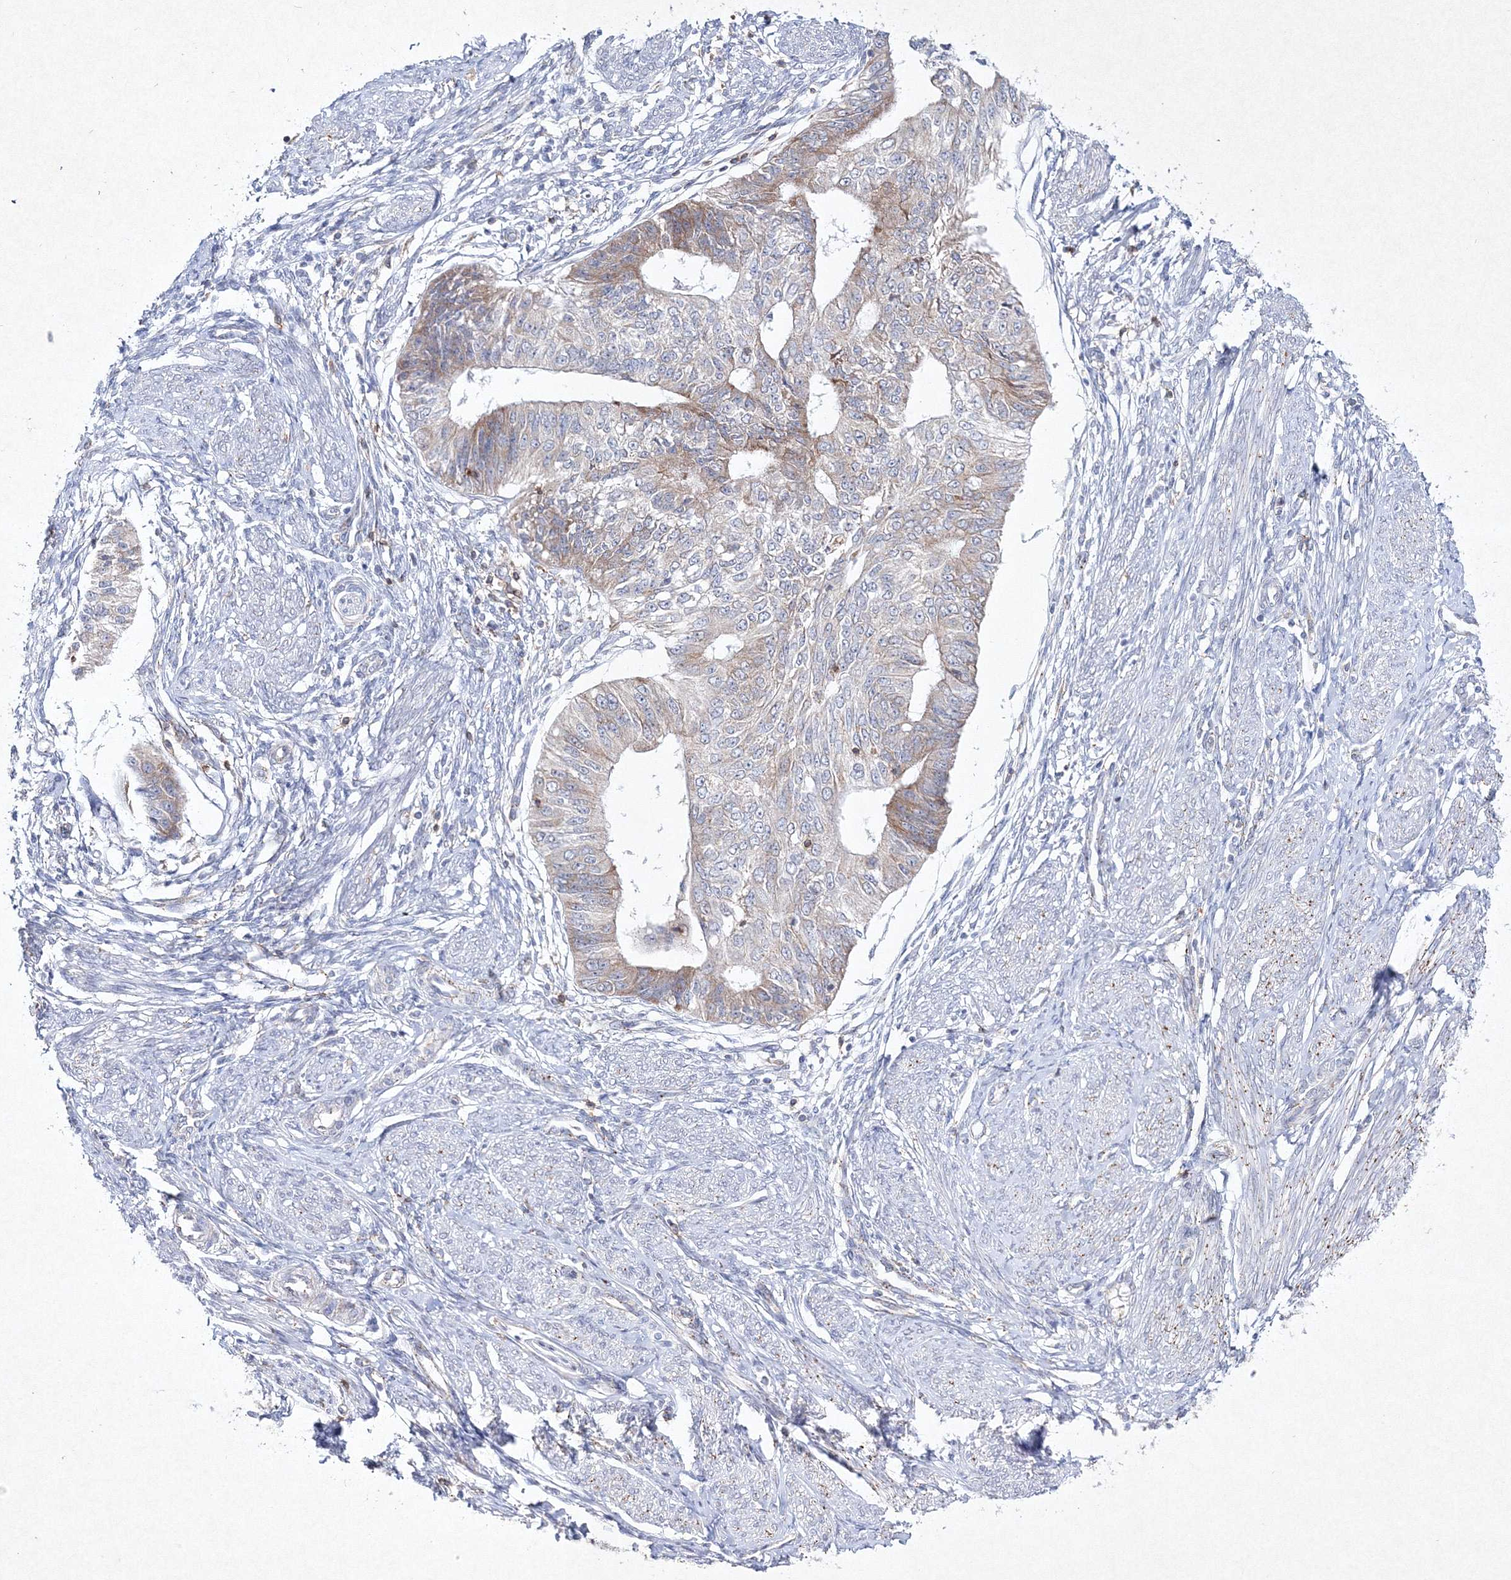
{"staining": {"intensity": "negative", "quantity": "none", "location": "none"}, "tissue": "endometrial cancer", "cell_type": "Tumor cells", "image_type": "cancer", "snomed": [{"axis": "morphology", "description": "Adenocarcinoma, NOS"}, {"axis": "topography", "description": "Endometrium"}], "caption": "High power microscopy histopathology image of an immunohistochemistry (IHC) micrograph of adenocarcinoma (endometrial), revealing no significant positivity in tumor cells. The staining was performed using DAB to visualize the protein expression in brown, while the nuclei were stained in blue with hematoxylin (Magnification: 20x).", "gene": "HCST", "patient": {"sex": "female", "age": 32}}